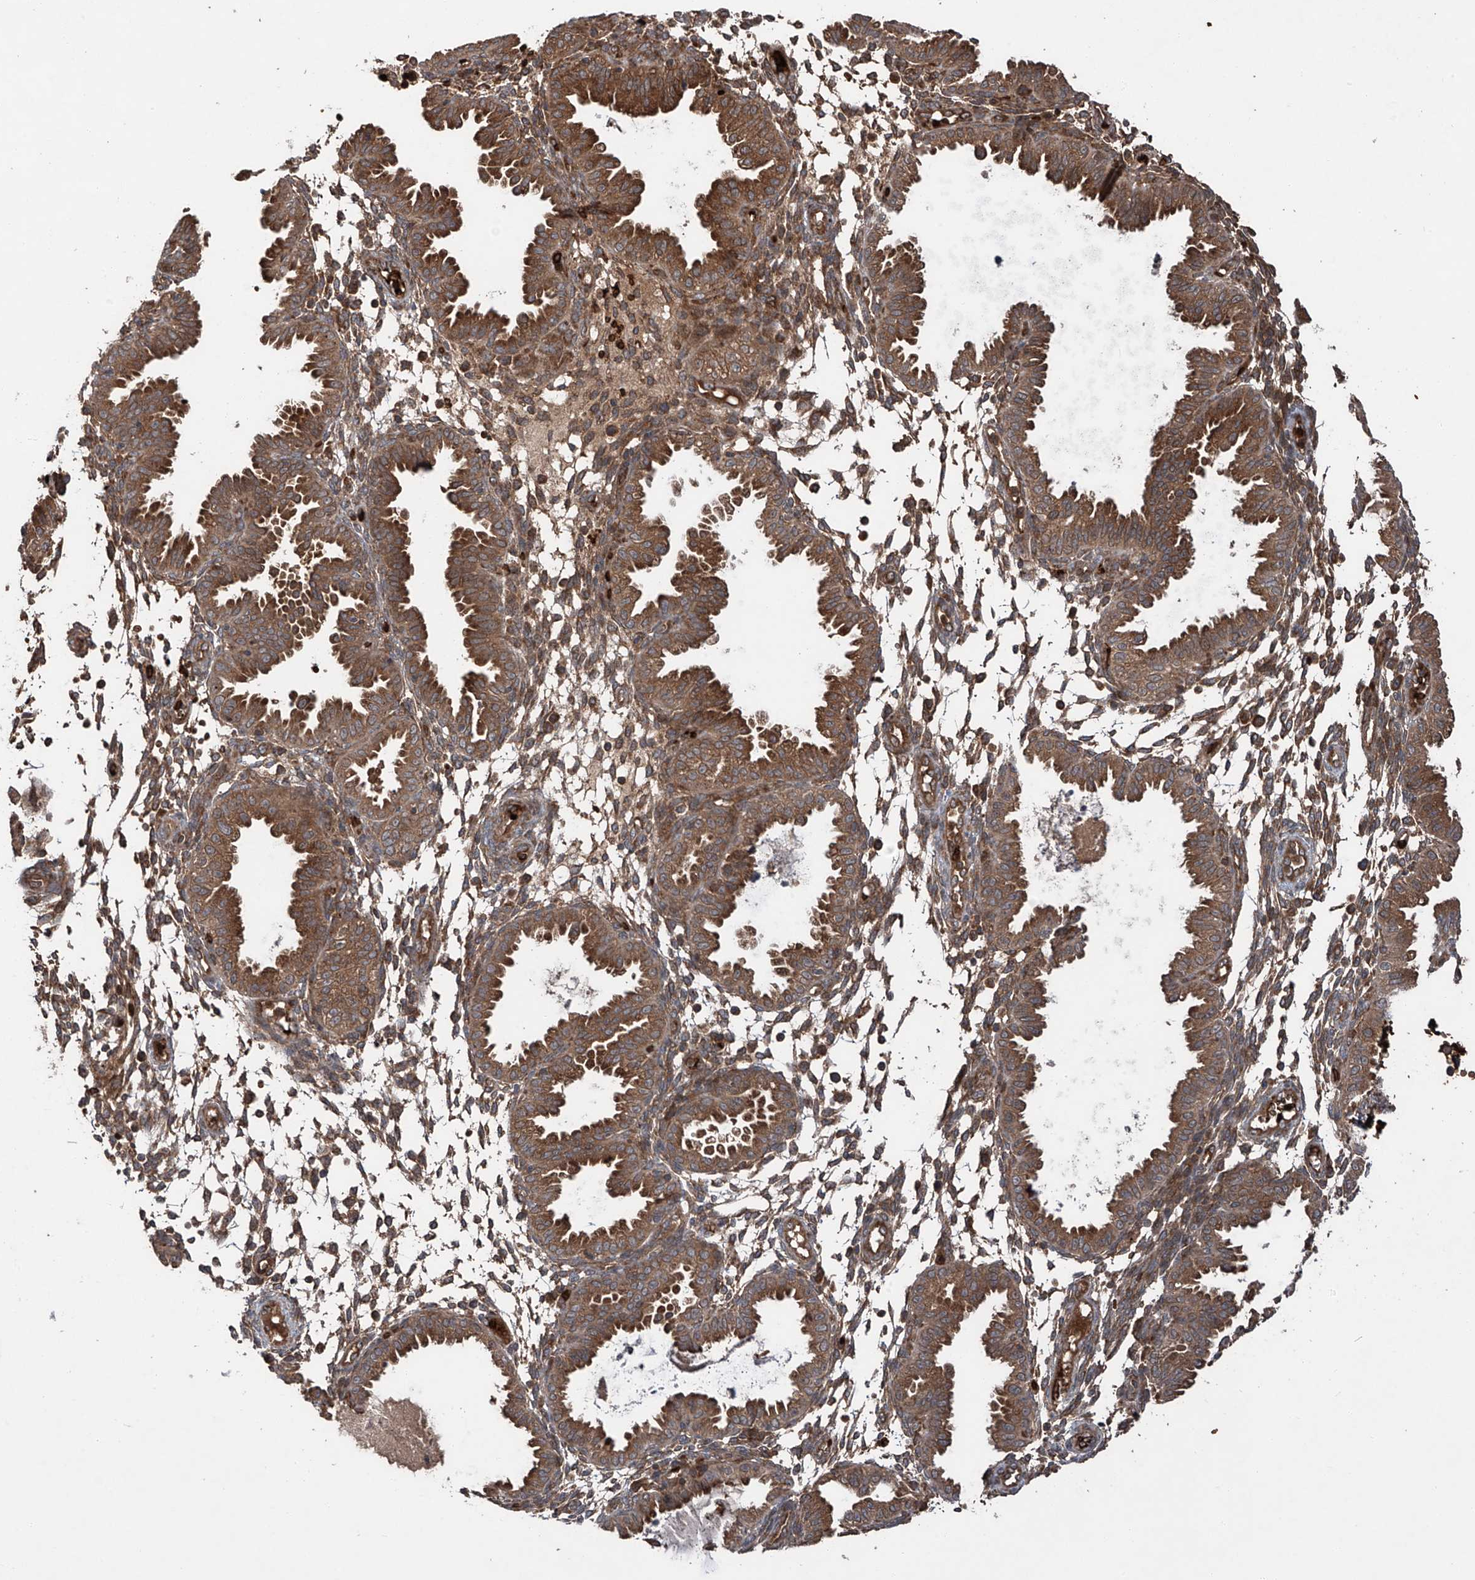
{"staining": {"intensity": "weak", "quantity": ">75%", "location": "cytoplasmic/membranous"}, "tissue": "endometrium", "cell_type": "Cells in endometrial stroma", "image_type": "normal", "snomed": [{"axis": "morphology", "description": "Normal tissue, NOS"}, {"axis": "topography", "description": "Endometrium"}], "caption": "Brown immunohistochemical staining in unremarkable endometrium demonstrates weak cytoplasmic/membranous staining in about >75% of cells in endometrial stroma. (Stains: DAB in brown, nuclei in blue, Microscopy: brightfield microscopy at high magnification).", "gene": "ZDHHC9", "patient": {"sex": "female", "age": 33}}